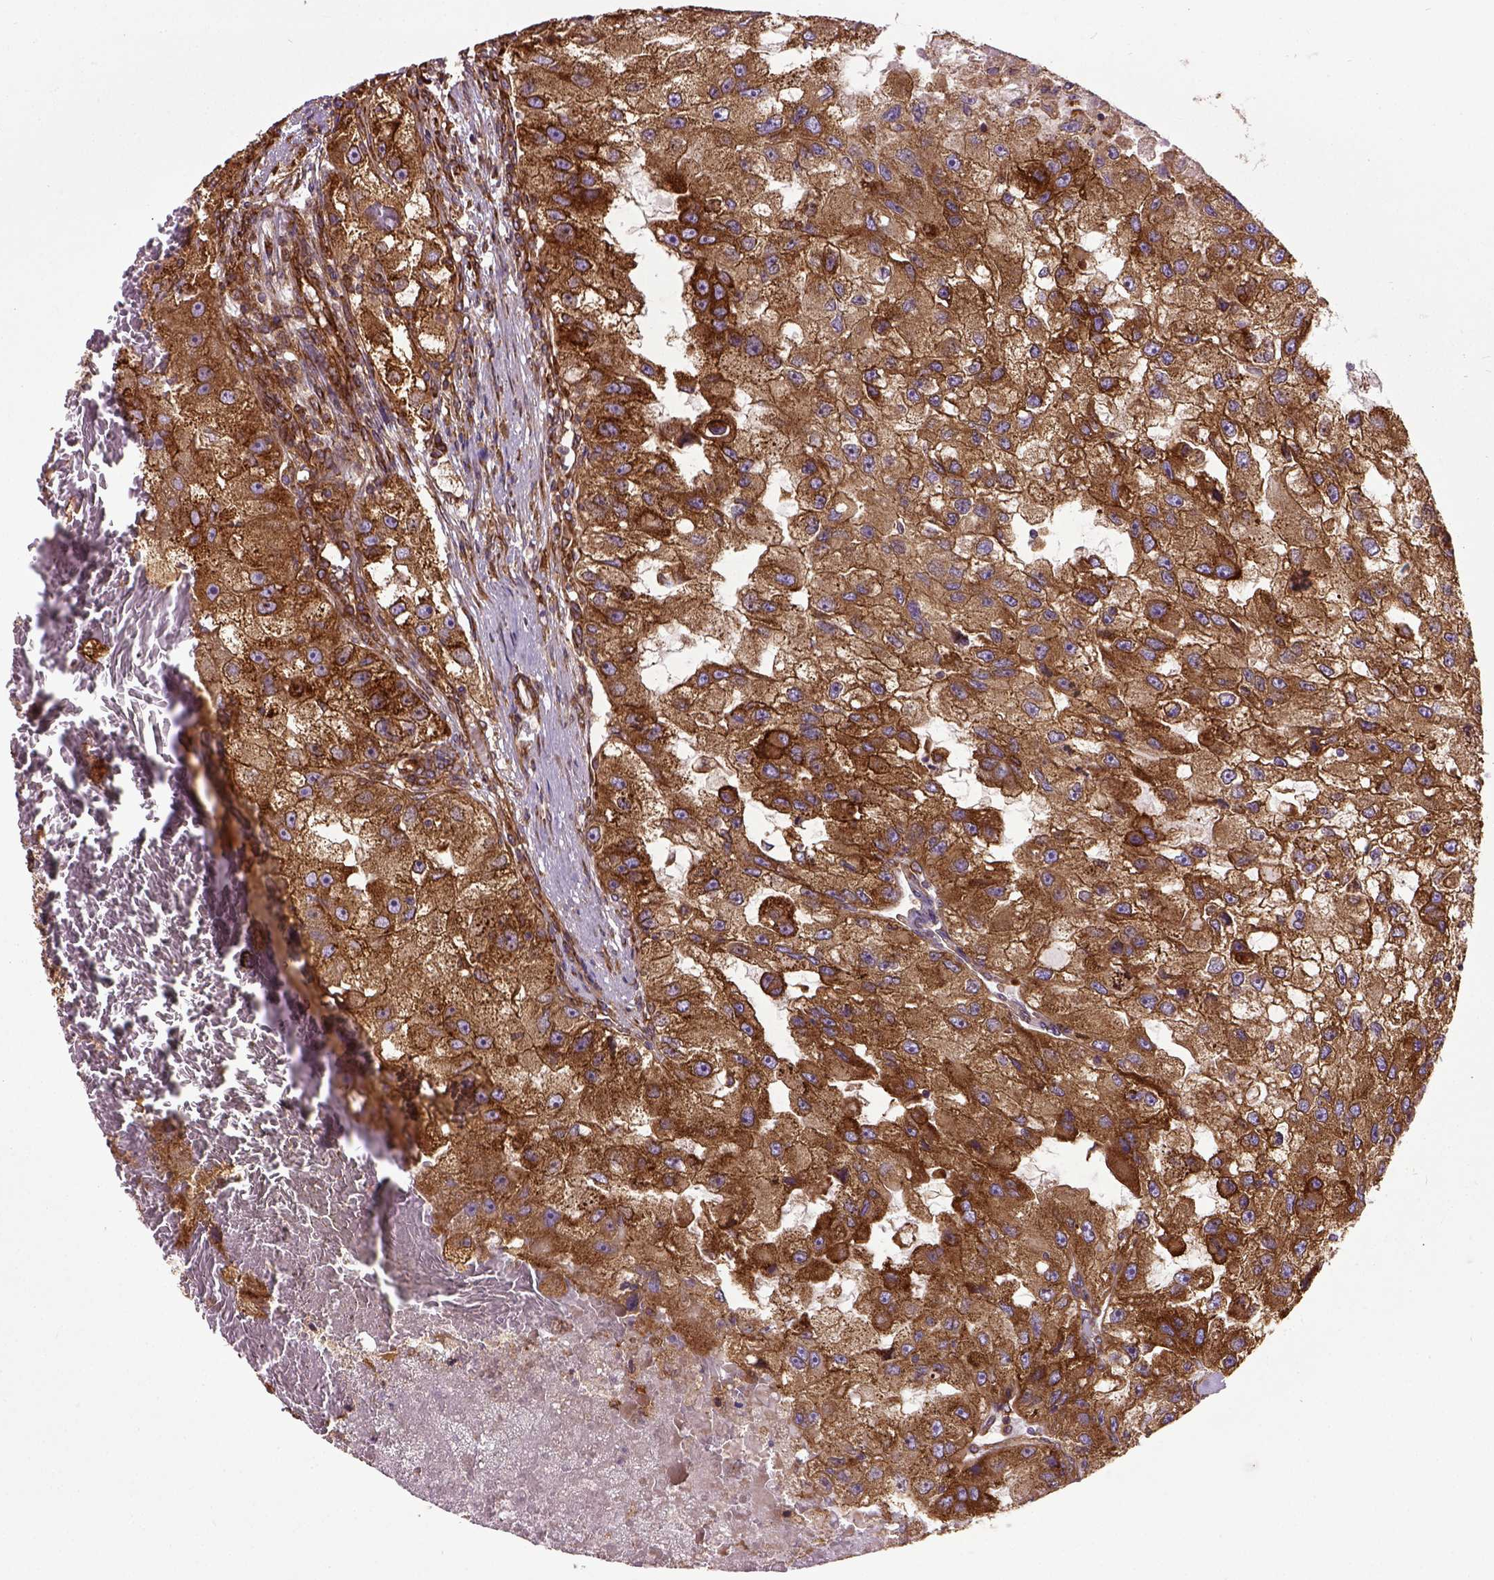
{"staining": {"intensity": "strong", "quantity": ">75%", "location": "cytoplasmic/membranous"}, "tissue": "renal cancer", "cell_type": "Tumor cells", "image_type": "cancer", "snomed": [{"axis": "morphology", "description": "Adenocarcinoma, NOS"}, {"axis": "topography", "description": "Kidney"}], "caption": "Strong cytoplasmic/membranous staining is seen in approximately >75% of tumor cells in adenocarcinoma (renal). Nuclei are stained in blue.", "gene": "CAPRIN1", "patient": {"sex": "male", "age": 63}}